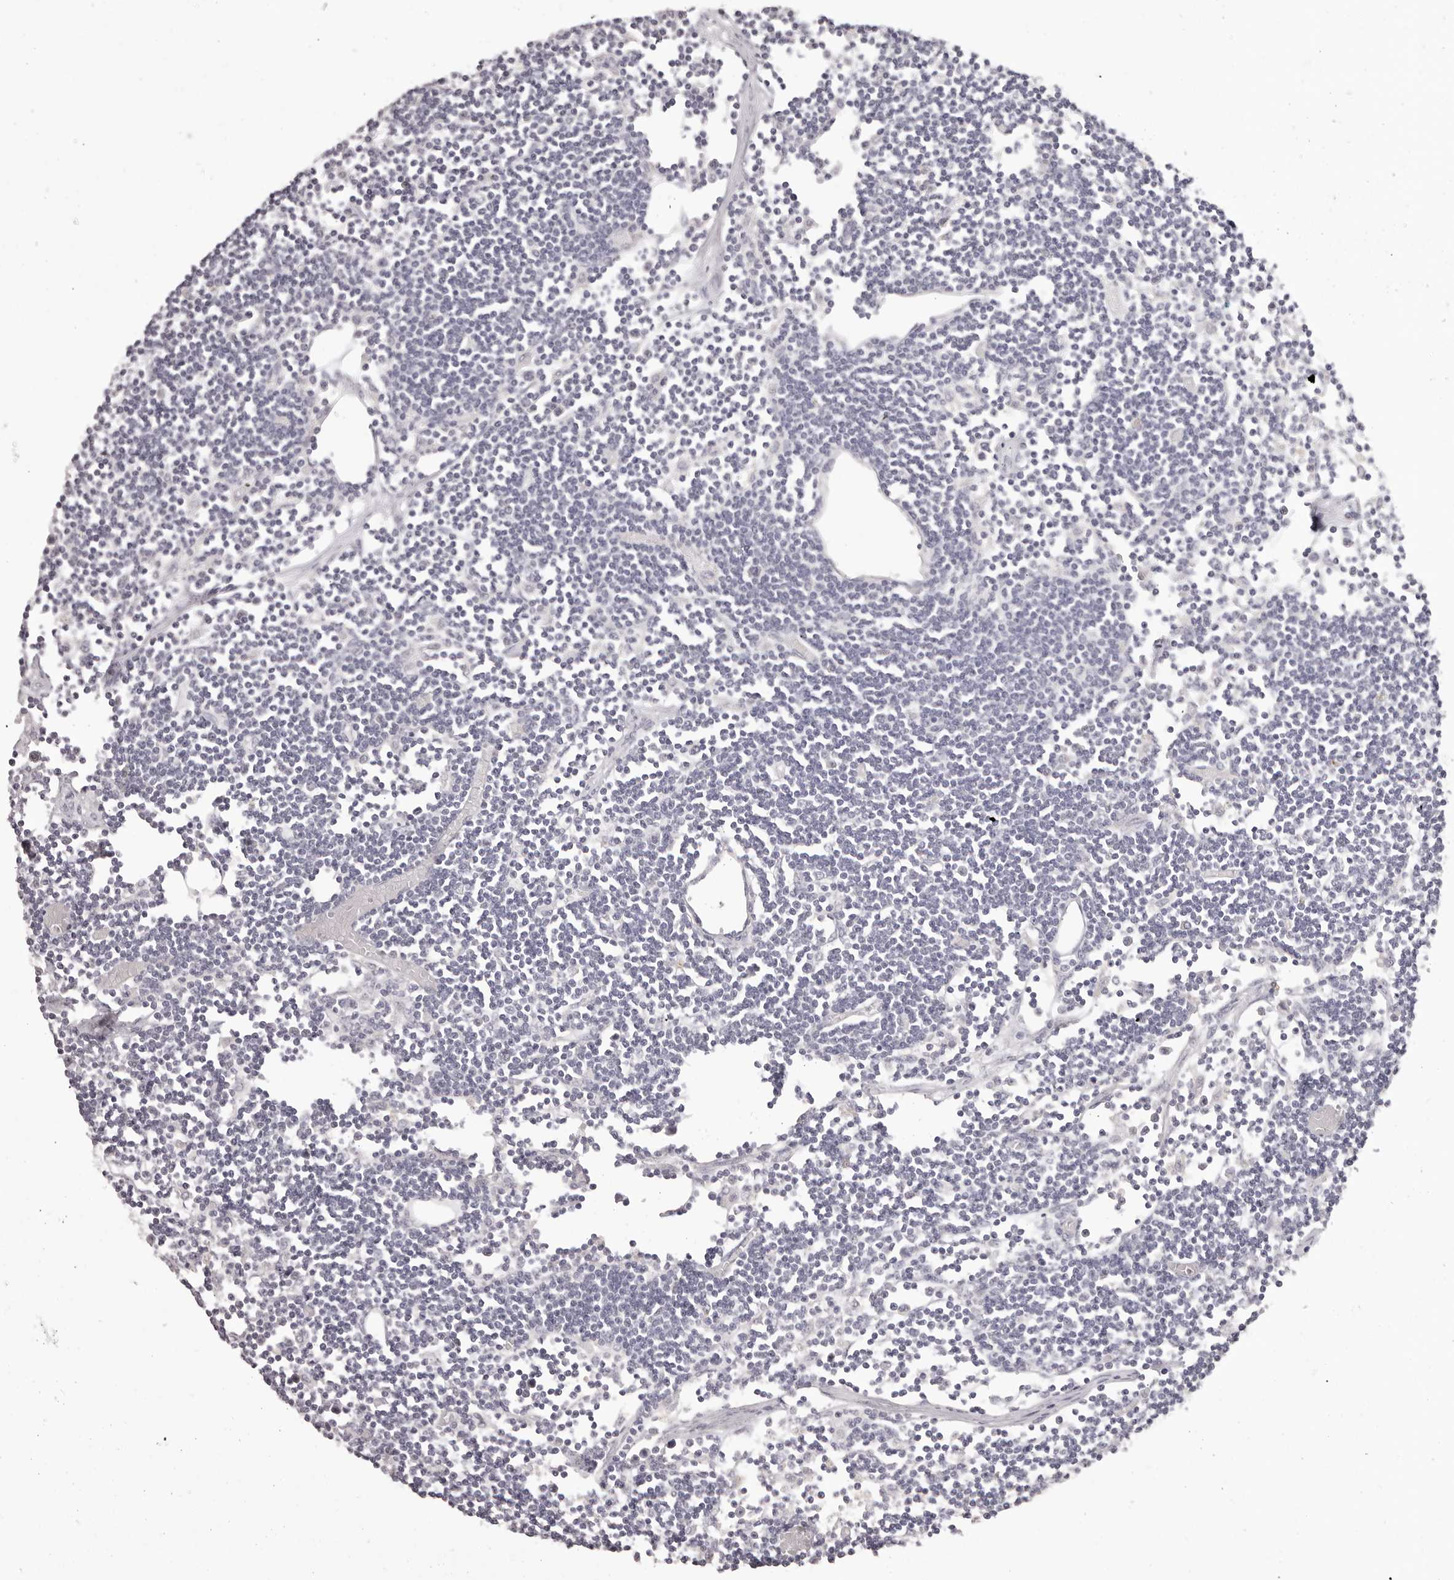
{"staining": {"intensity": "negative", "quantity": "none", "location": "none"}, "tissue": "lymph node", "cell_type": "Germinal center cells", "image_type": "normal", "snomed": [{"axis": "morphology", "description": "Normal tissue, NOS"}, {"axis": "topography", "description": "Lymph node"}], "caption": "The photomicrograph reveals no staining of germinal center cells in unremarkable lymph node.", "gene": "OTUD3", "patient": {"sex": "female", "age": 11}}